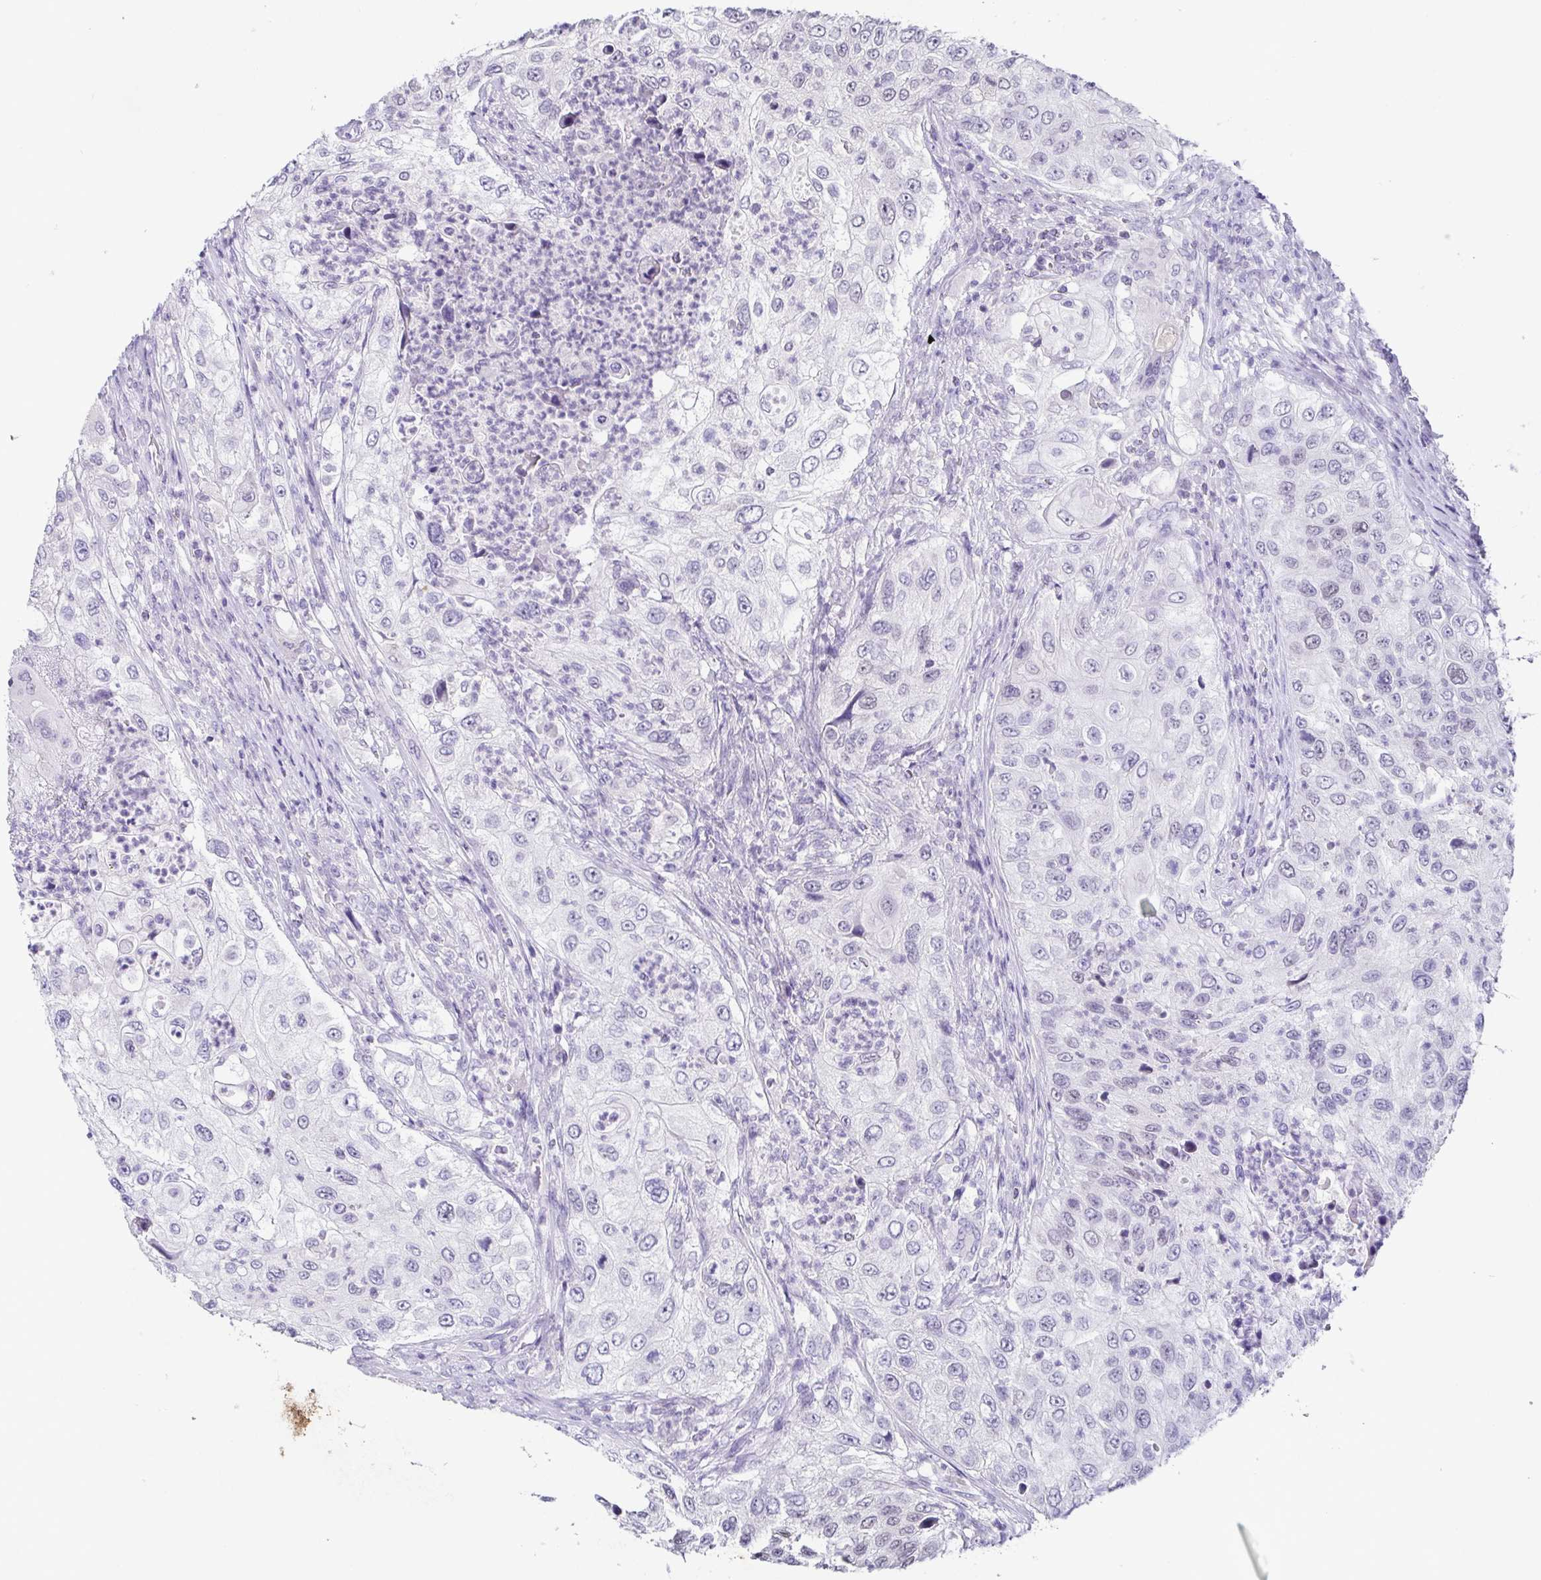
{"staining": {"intensity": "negative", "quantity": "none", "location": "none"}, "tissue": "urothelial cancer", "cell_type": "Tumor cells", "image_type": "cancer", "snomed": [{"axis": "morphology", "description": "Urothelial carcinoma, High grade"}, {"axis": "topography", "description": "Urinary bladder"}], "caption": "This image is of urothelial cancer stained with immunohistochemistry to label a protein in brown with the nuclei are counter-stained blue. There is no staining in tumor cells. The staining is performed using DAB brown chromogen with nuclei counter-stained in using hematoxylin.", "gene": "TP73", "patient": {"sex": "female", "age": 60}}